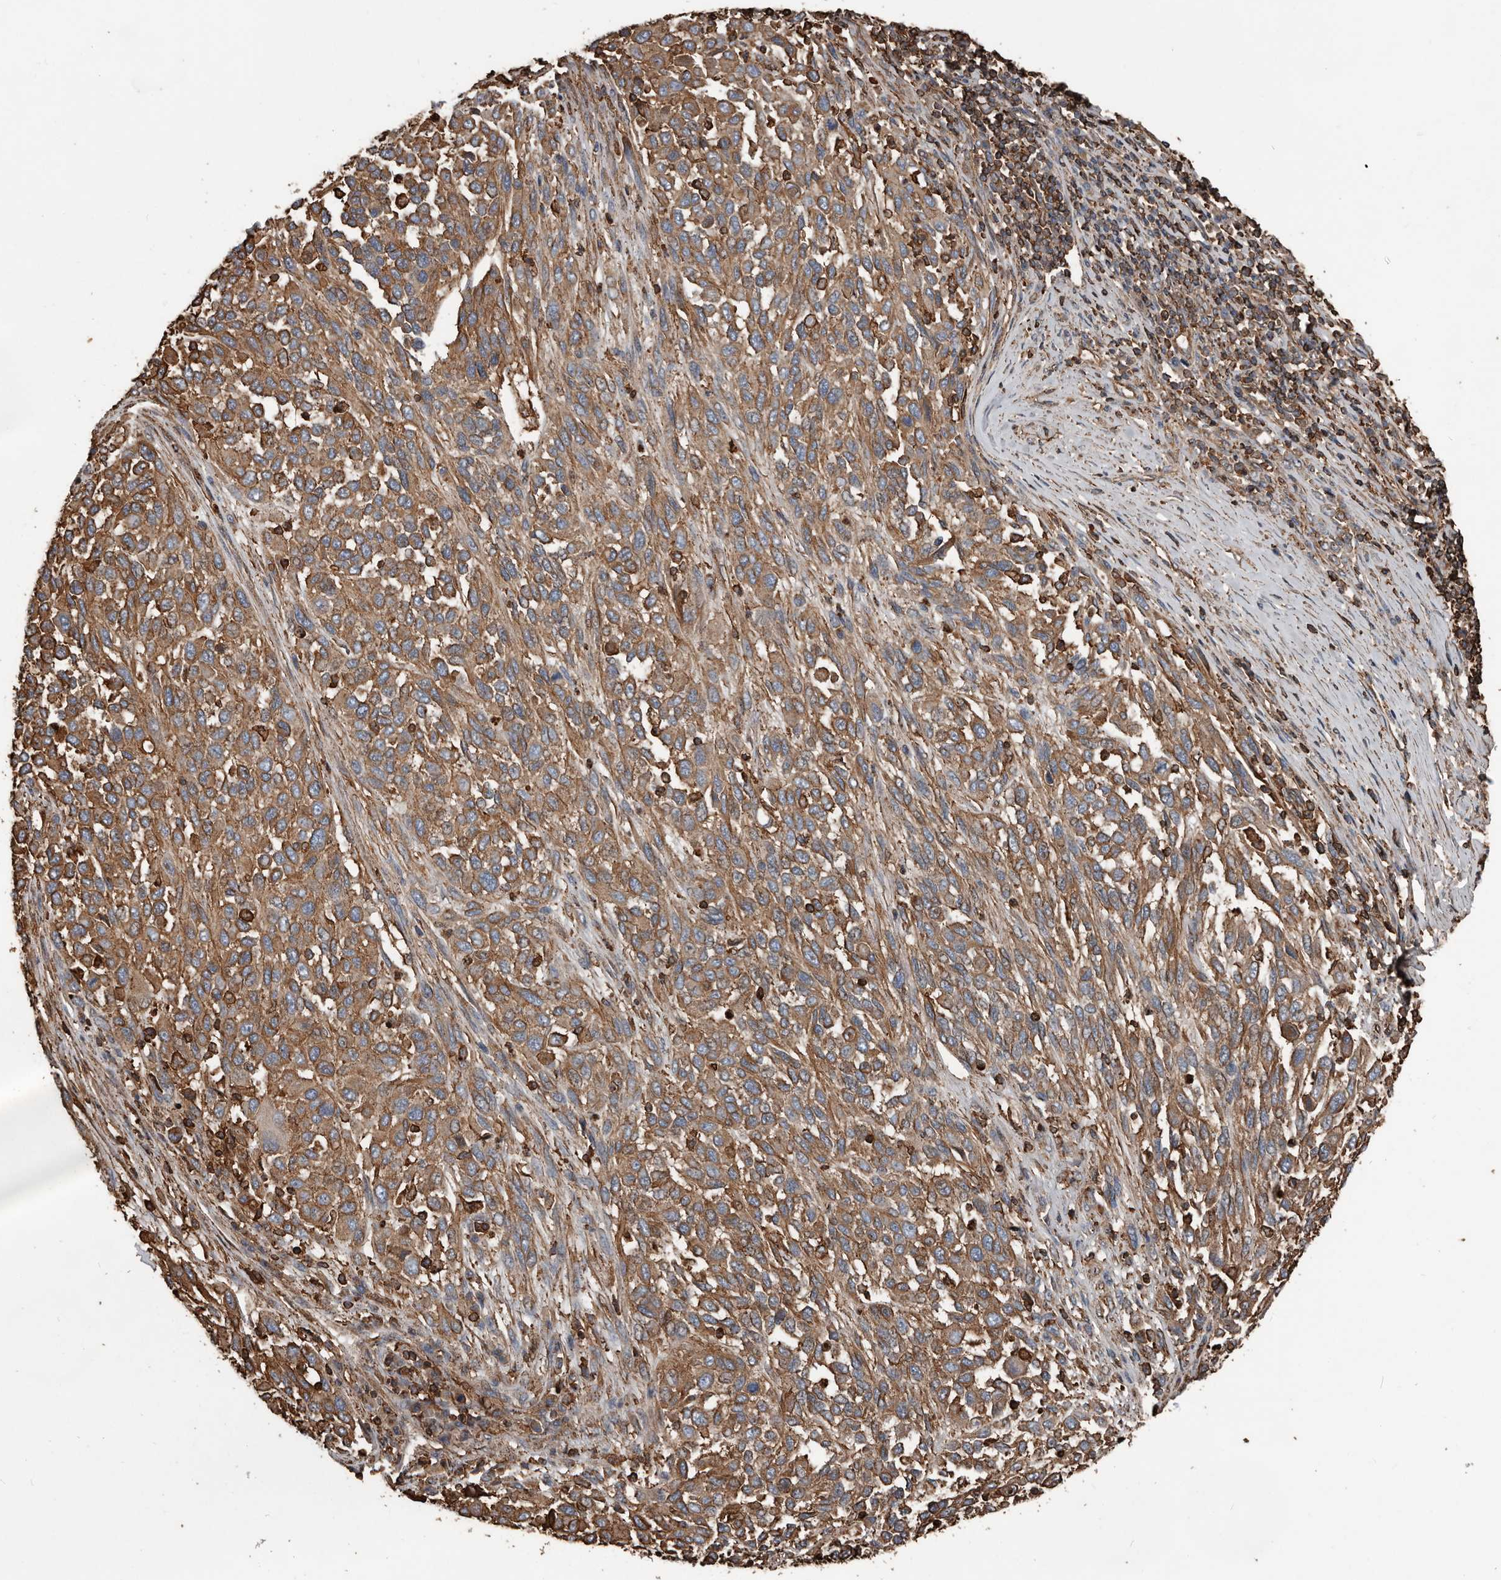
{"staining": {"intensity": "strong", "quantity": ">75%", "location": "cytoplasmic/membranous"}, "tissue": "melanoma", "cell_type": "Tumor cells", "image_type": "cancer", "snomed": [{"axis": "morphology", "description": "Malignant melanoma, Metastatic site"}, {"axis": "topography", "description": "Lymph node"}], "caption": "Immunohistochemistry (IHC) (DAB (3,3'-diaminobenzidine)) staining of human melanoma reveals strong cytoplasmic/membranous protein positivity in approximately >75% of tumor cells. The staining is performed using DAB brown chromogen to label protein expression. The nuclei are counter-stained blue using hematoxylin.", "gene": "DENND6B", "patient": {"sex": "male", "age": 61}}